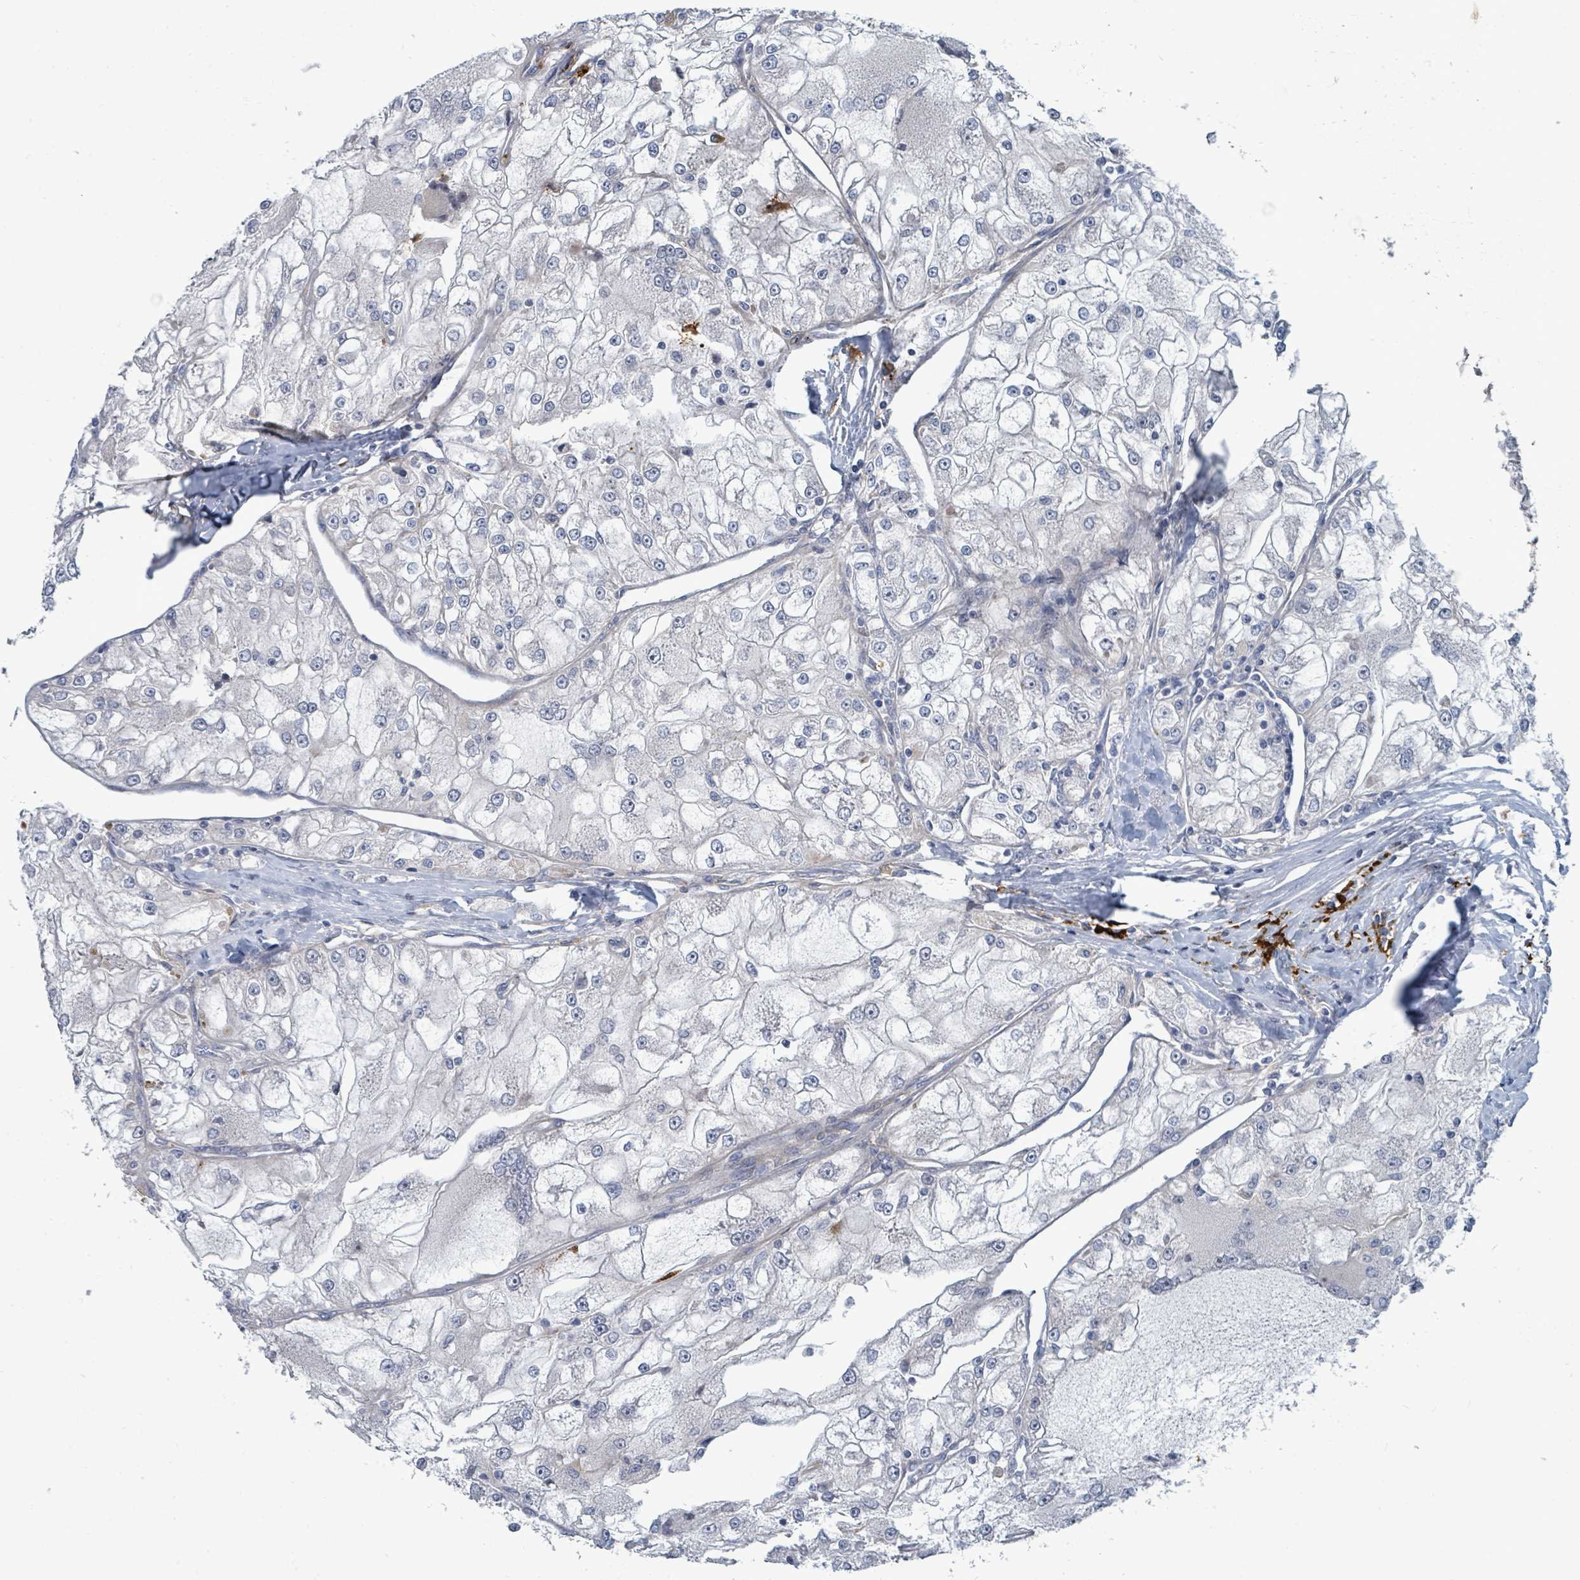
{"staining": {"intensity": "negative", "quantity": "none", "location": "none"}, "tissue": "renal cancer", "cell_type": "Tumor cells", "image_type": "cancer", "snomed": [{"axis": "morphology", "description": "Adenocarcinoma, NOS"}, {"axis": "topography", "description": "Kidney"}], "caption": "High power microscopy image of an IHC photomicrograph of renal cancer (adenocarcinoma), revealing no significant positivity in tumor cells. Nuclei are stained in blue.", "gene": "TRDMT1", "patient": {"sex": "female", "age": 72}}